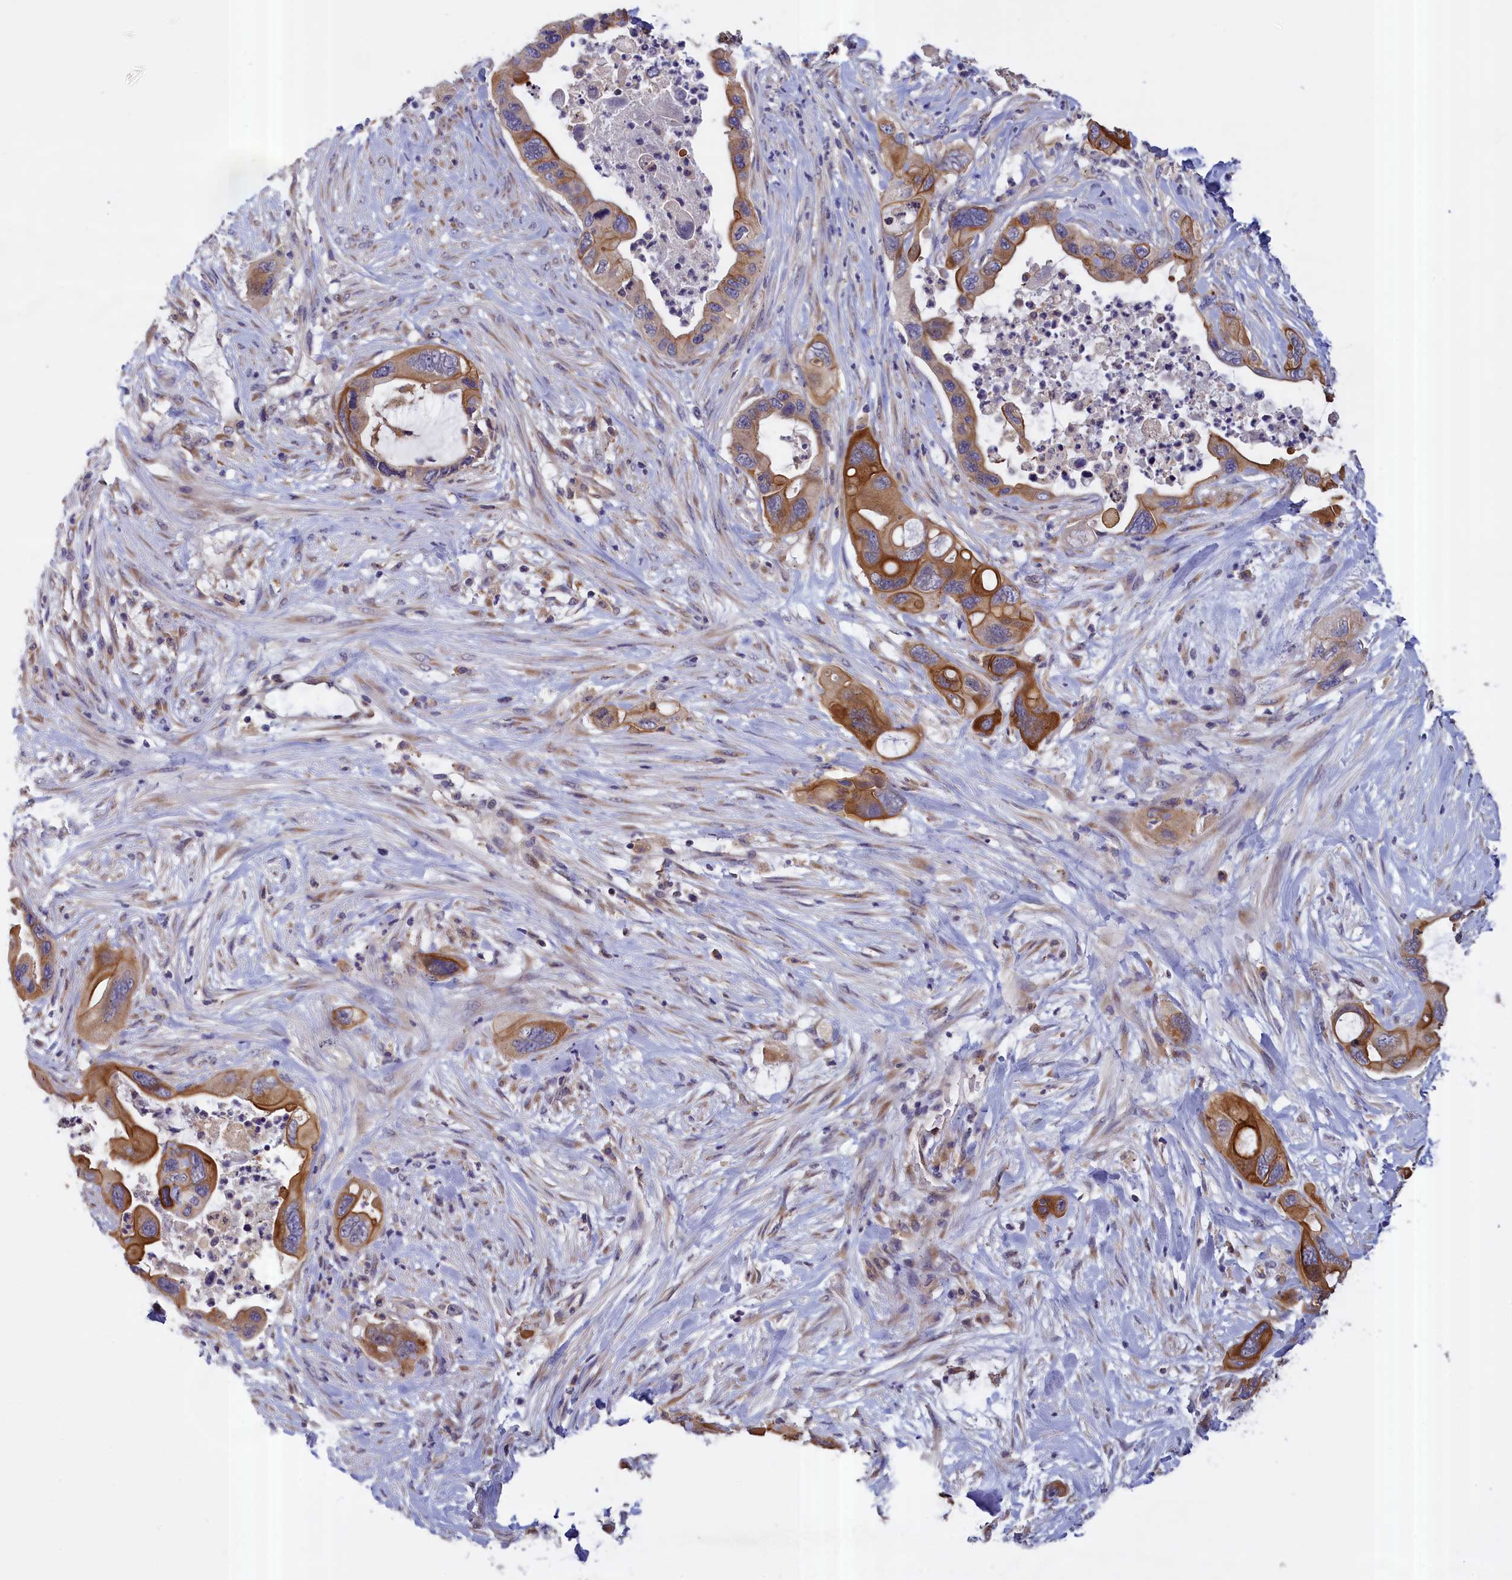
{"staining": {"intensity": "strong", "quantity": ">75%", "location": "cytoplasmic/membranous"}, "tissue": "pancreatic cancer", "cell_type": "Tumor cells", "image_type": "cancer", "snomed": [{"axis": "morphology", "description": "Adenocarcinoma, NOS"}, {"axis": "topography", "description": "Pancreas"}], "caption": "Protein analysis of pancreatic cancer tissue shows strong cytoplasmic/membranous staining in about >75% of tumor cells.", "gene": "COL19A1", "patient": {"sex": "female", "age": 71}}